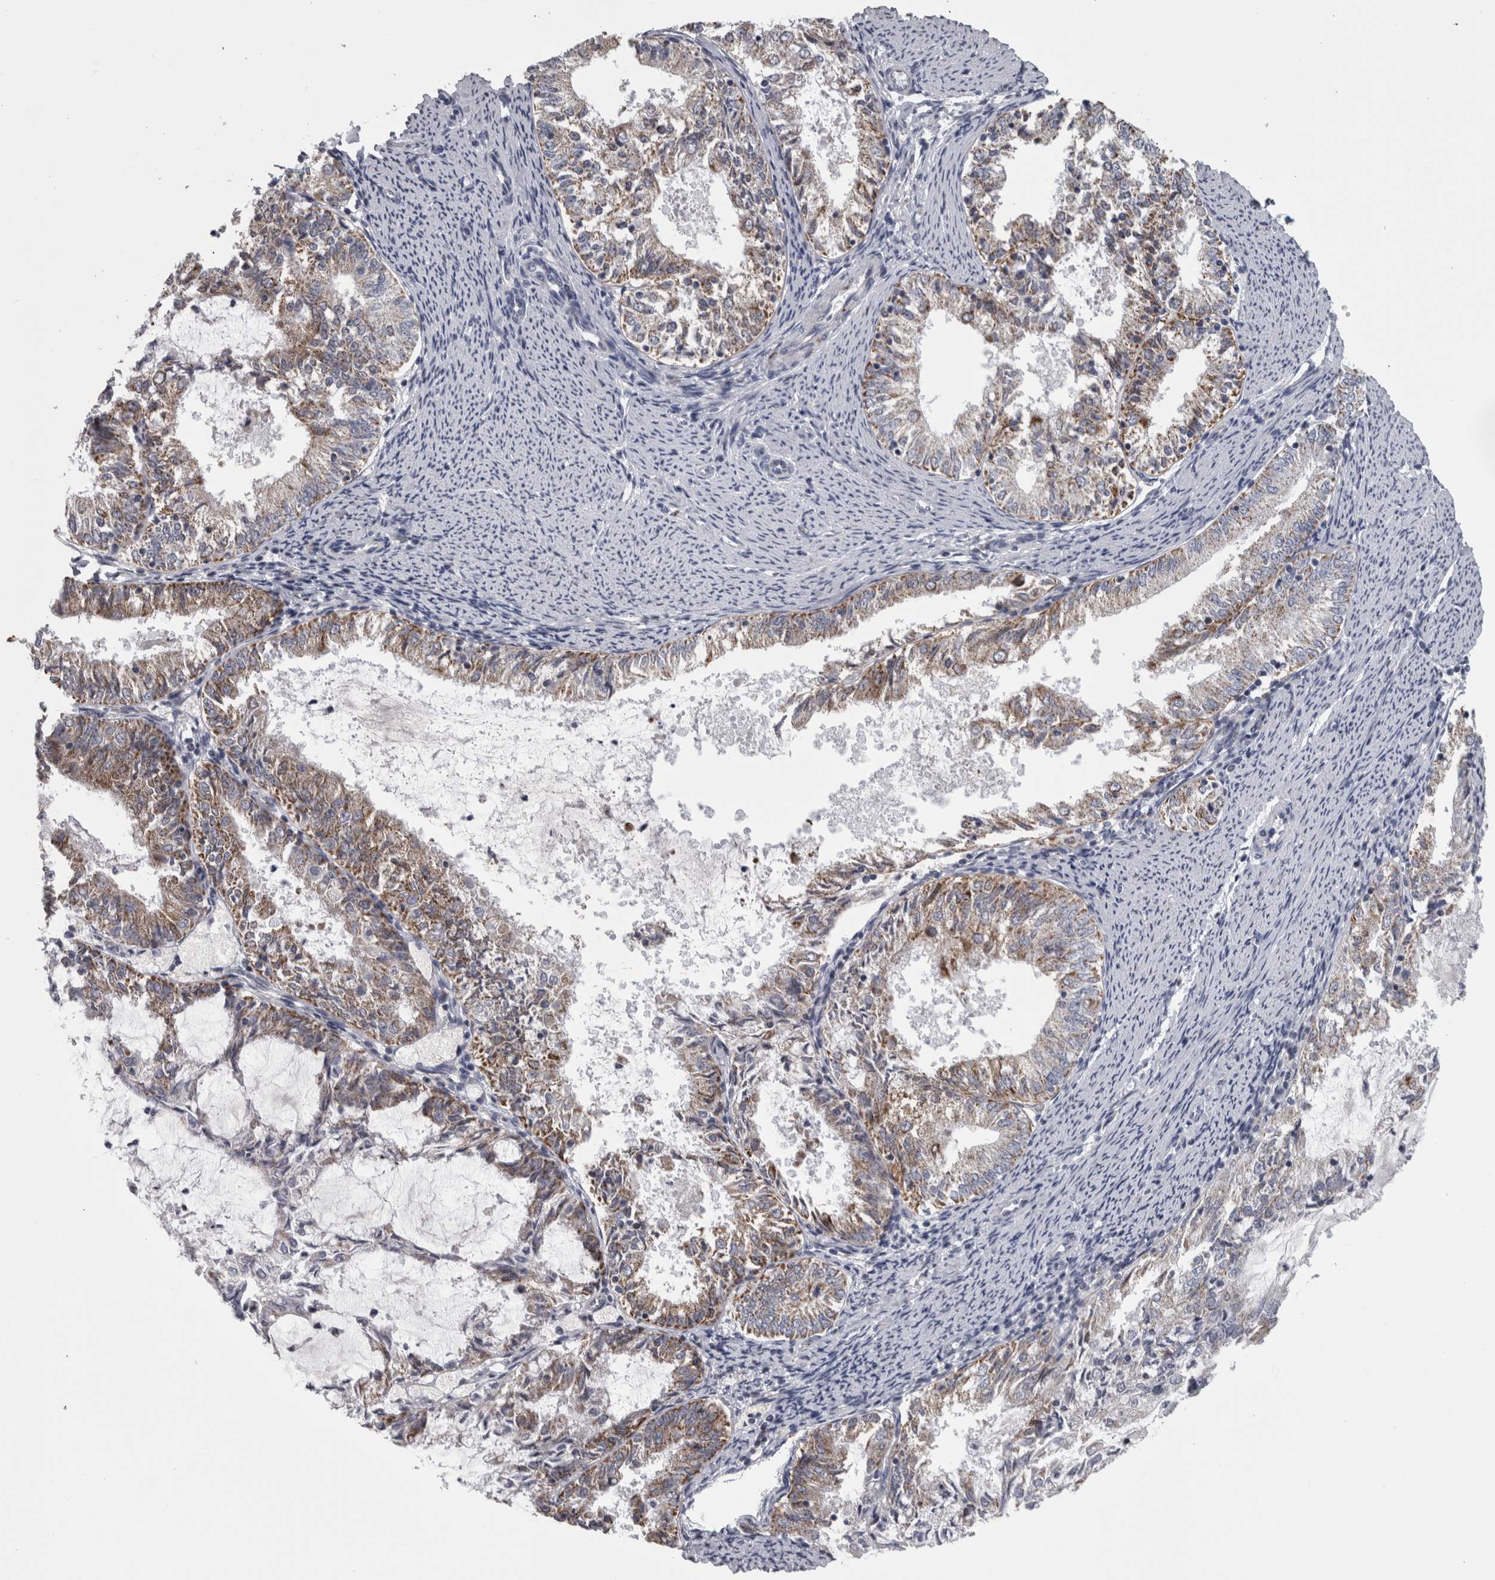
{"staining": {"intensity": "moderate", "quantity": "25%-75%", "location": "cytoplasmic/membranous"}, "tissue": "endometrial cancer", "cell_type": "Tumor cells", "image_type": "cancer", "snomed": [{"axis": "morphology", "description": "Adenocarcinoma, NOS"}, {"axis": "topography", "description": "Endometrium"}], "caption": "An immunohistochemistry (IHC) photomicrograph of tumor tissue is shown. Protein staining in brown highlights moderate cytoplasmic/membranous positivity in endometrial cancer (adenocarcinoma) within tumor cells. (brown staining indicates protein expression, while blue staining denotes nuclei).", "gene": "DBT", "patient": {"sex": "female", "age": 57}}